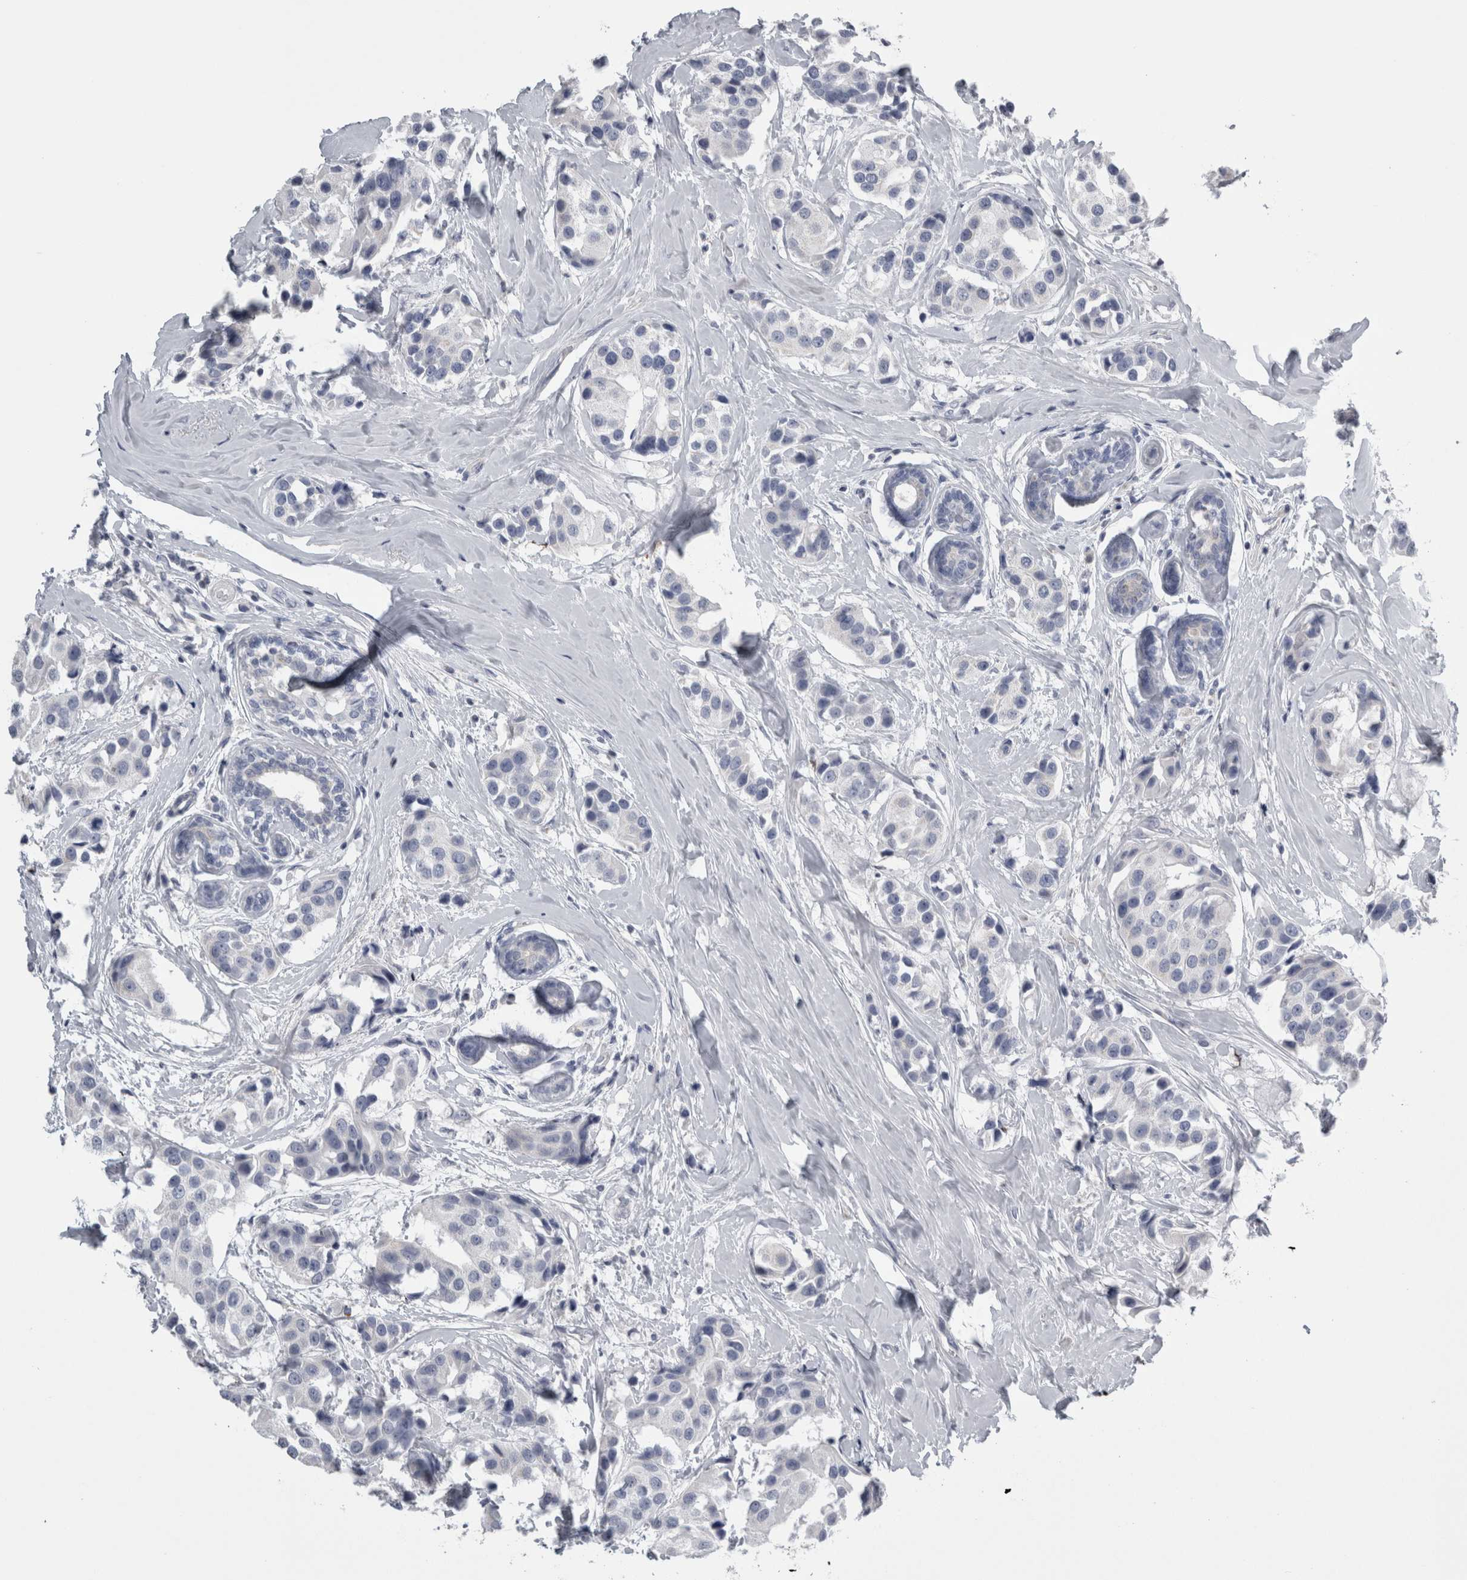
{"staining": {"intensity": "negative", "quantity": "none", "location": "none"}, "tissue": "breast cancer", "cell_type": "Tumor cells", "image_type": "cancer", "snomed": [{"axis": "morphology", "description": "Normal tissue, NOS"}, {"axis": "morphology", "description": "Duct carcinoma"}, {"axis": "topography", "description": "Breast"}], "caption": "Protein analysis of intraductal carcinoma (breast) demonstrates no significant positivity in tumor cells. (Immunohistochemistry, brightfield microscopy, high magnification).", "gene": "TCAP", "patient": {"sex": "female", "age": 39}}